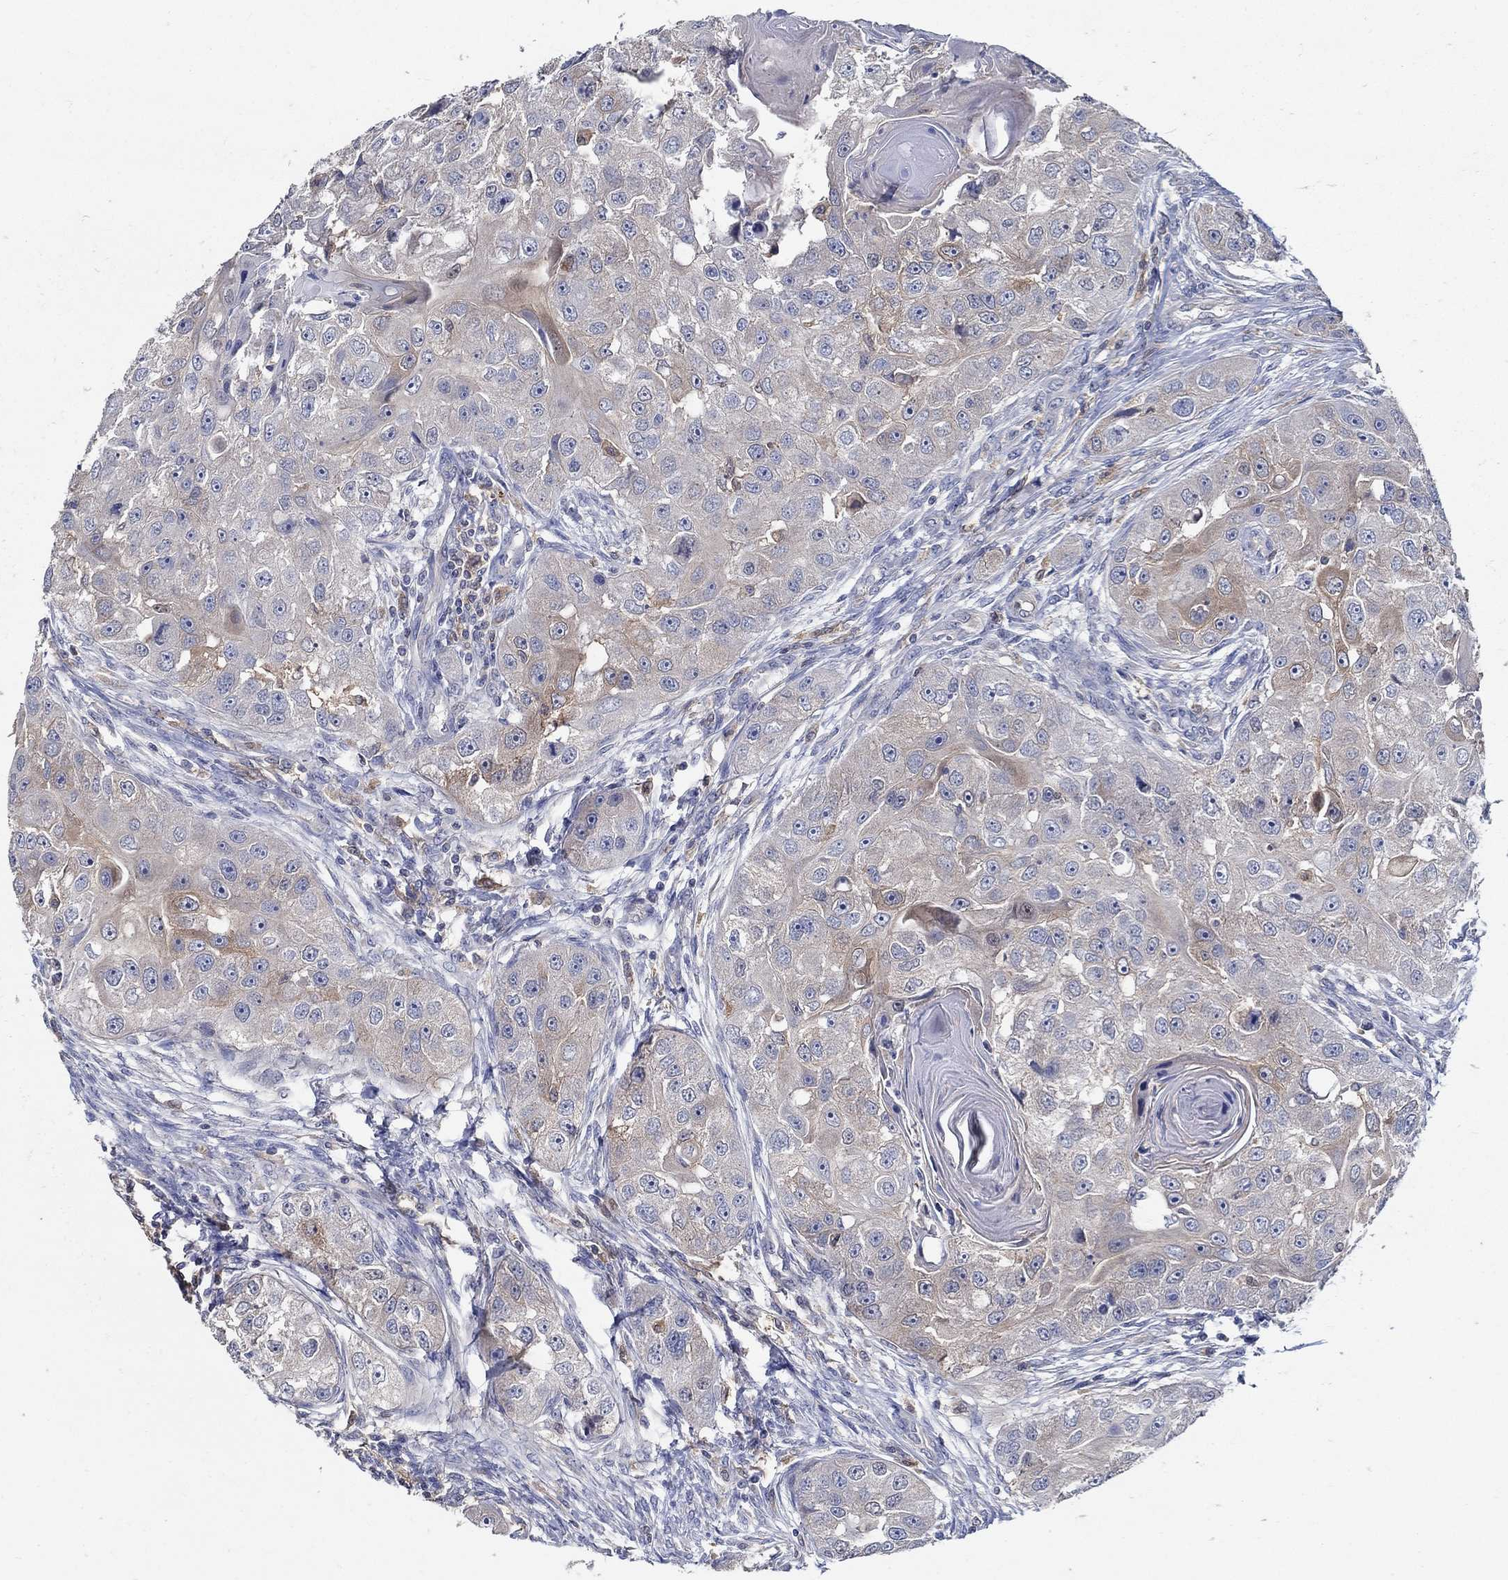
{"staining": {"intensity": "moderate", "quantity": "<25%", "location": "cytoplasmic/membranous"}, "tissue": "head and neck cancer", "cell_type": "Tumor cells", "image_type": "cancer", "snomed": [{"axis": "morphology", "description": "Squamous cell carcinoma, NOS"}, {"axis": "topography", "description": "Head-Neck"}], "caption": "Human head and neck cancer (squamous cell carcinoma) stained for a protein (brown) exhibits moderate cytoplasmic/membranous positive expression in approximately <25% of tumor cells.", "gene": "MTHFR", "patient": {"sex": "male", "age": 51}}